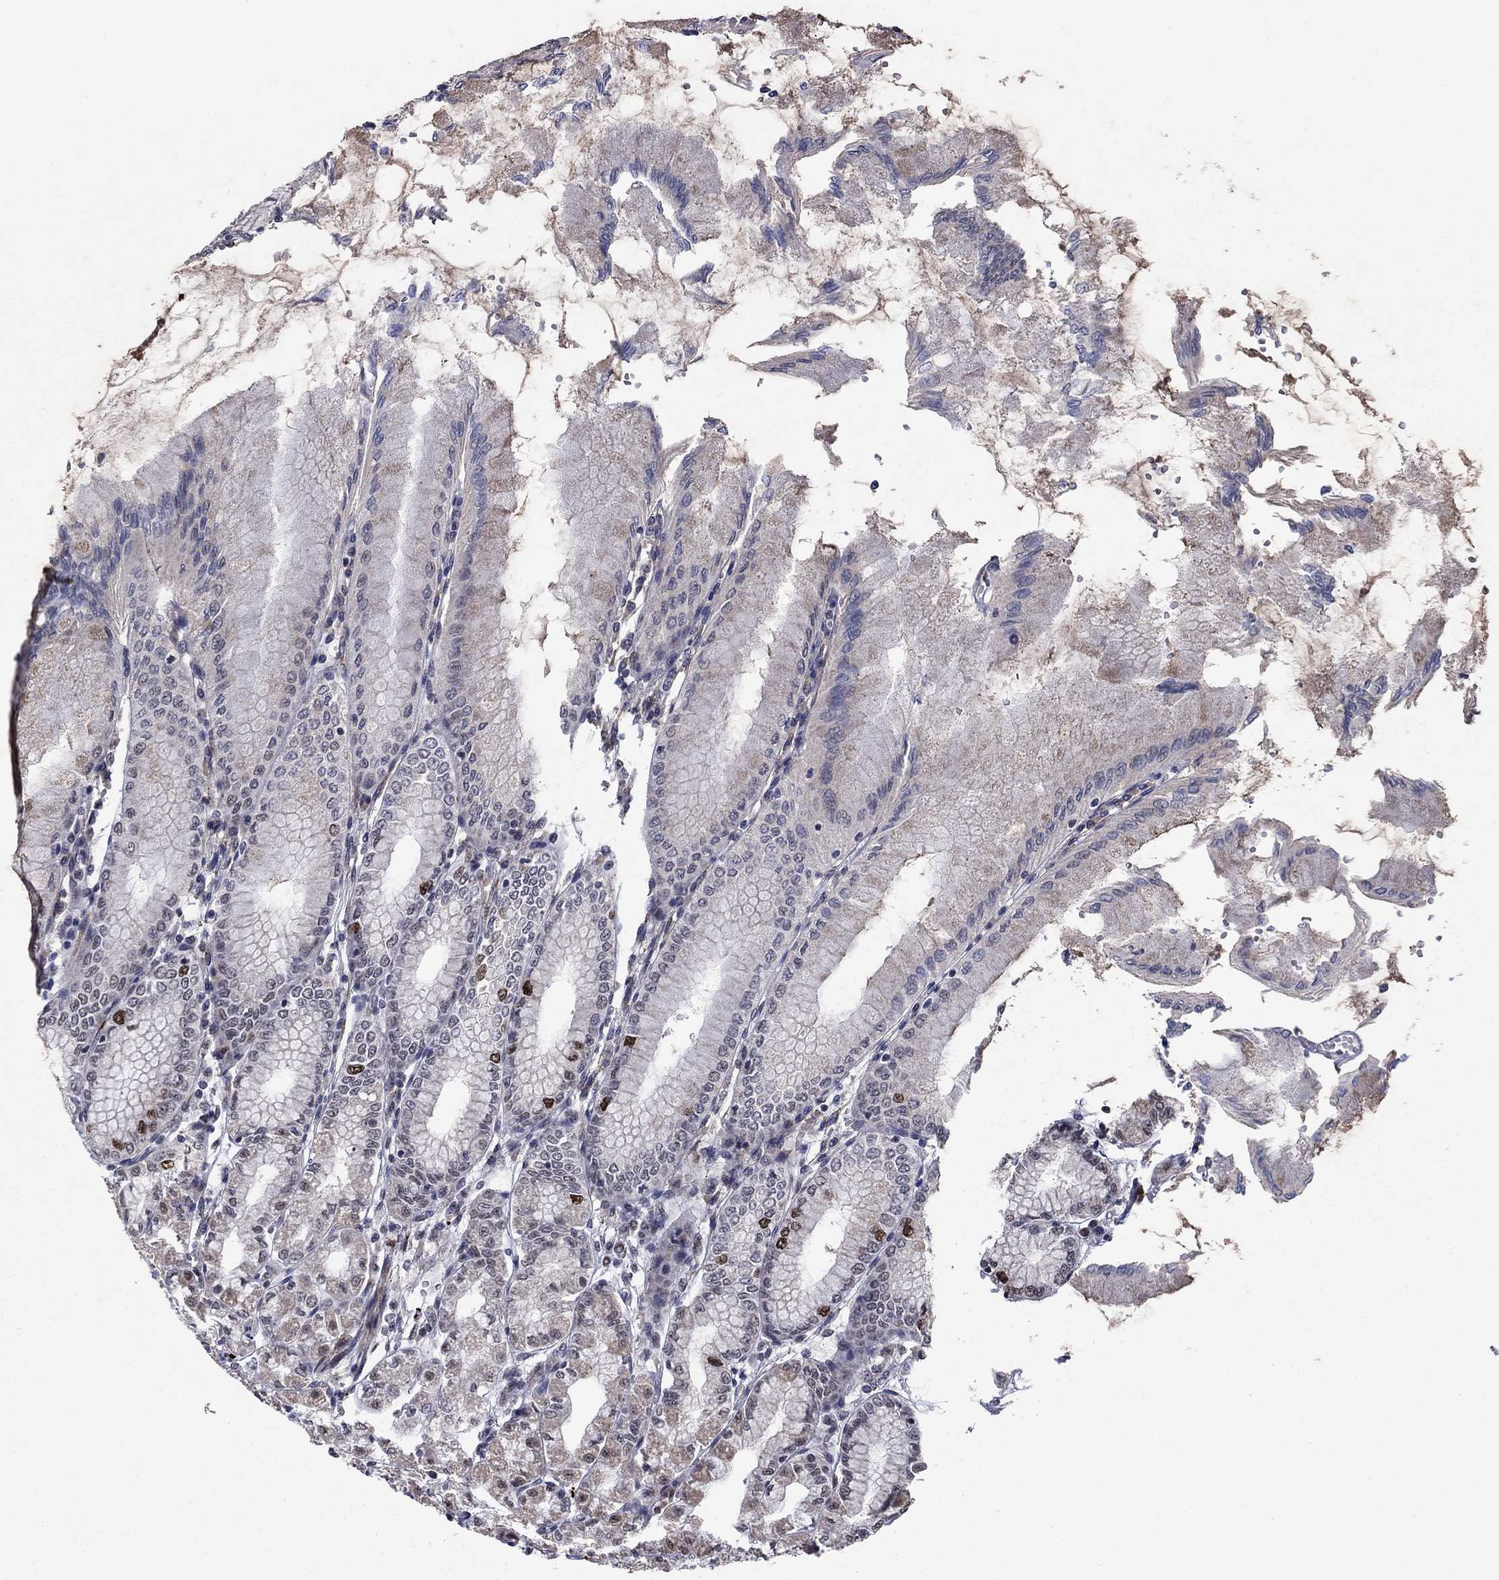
{"staining": {"intensity": "strong", "quantity": "<25%", "location": "cytoplasmic/membranous,nuclear"}, "tissue": "stomach", "cell_type": "Glandular cells", "image_type": "normal", "snomed": [{"axis": "morphology", "description": "Normal tissue, NOS"}, {"axis": "topography", "description": "Skeletal muscle"}, {"axis": "topography", "description": "Stomach"}], "caption": "Stomach stained with immunohistochemistry exhibits strong cytoplasmic/membranous,nuclear expression in approximately <25% of glandular cells.", "gene": "CDCA5", "patient": {"sex": "female", "age": 57}}